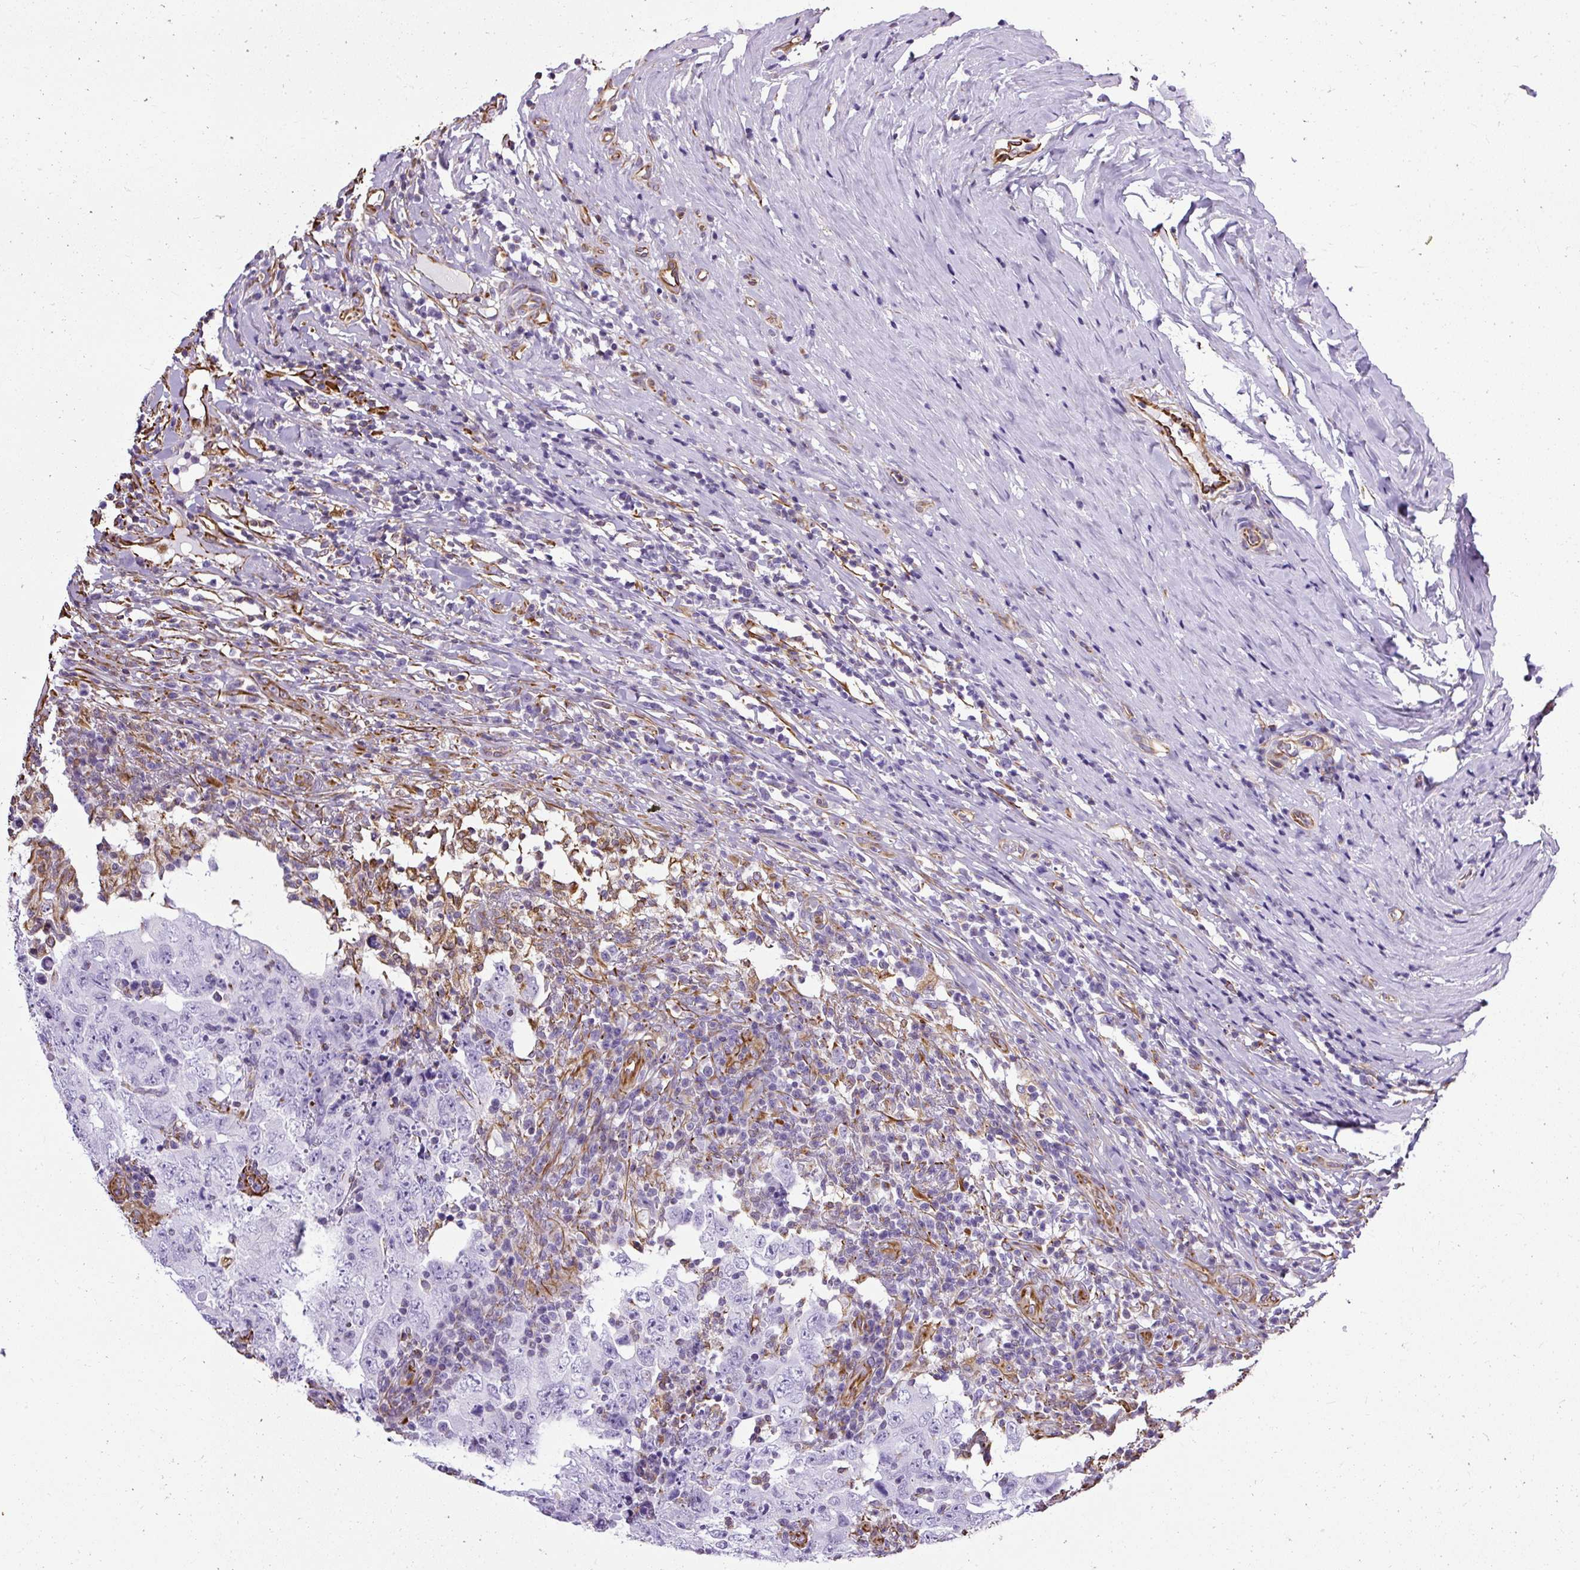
{"staining": {"intensity": "negative", "quantity": "none", "location": "none"}, "tissue": "testis cancer", "cell_type": "Tumor cells", "image_type": "cancer", "snomed": [{"axis": "morphology", "description": "Carcinoma, Embryonal, NOS"}, {"axis": "topography", "description": "Testis"}], "caption": "An image of human testis cancer is negative for staining in tumor cells.", "gene": "PLS1", "patient": {"sex": "male", "age": 26}}